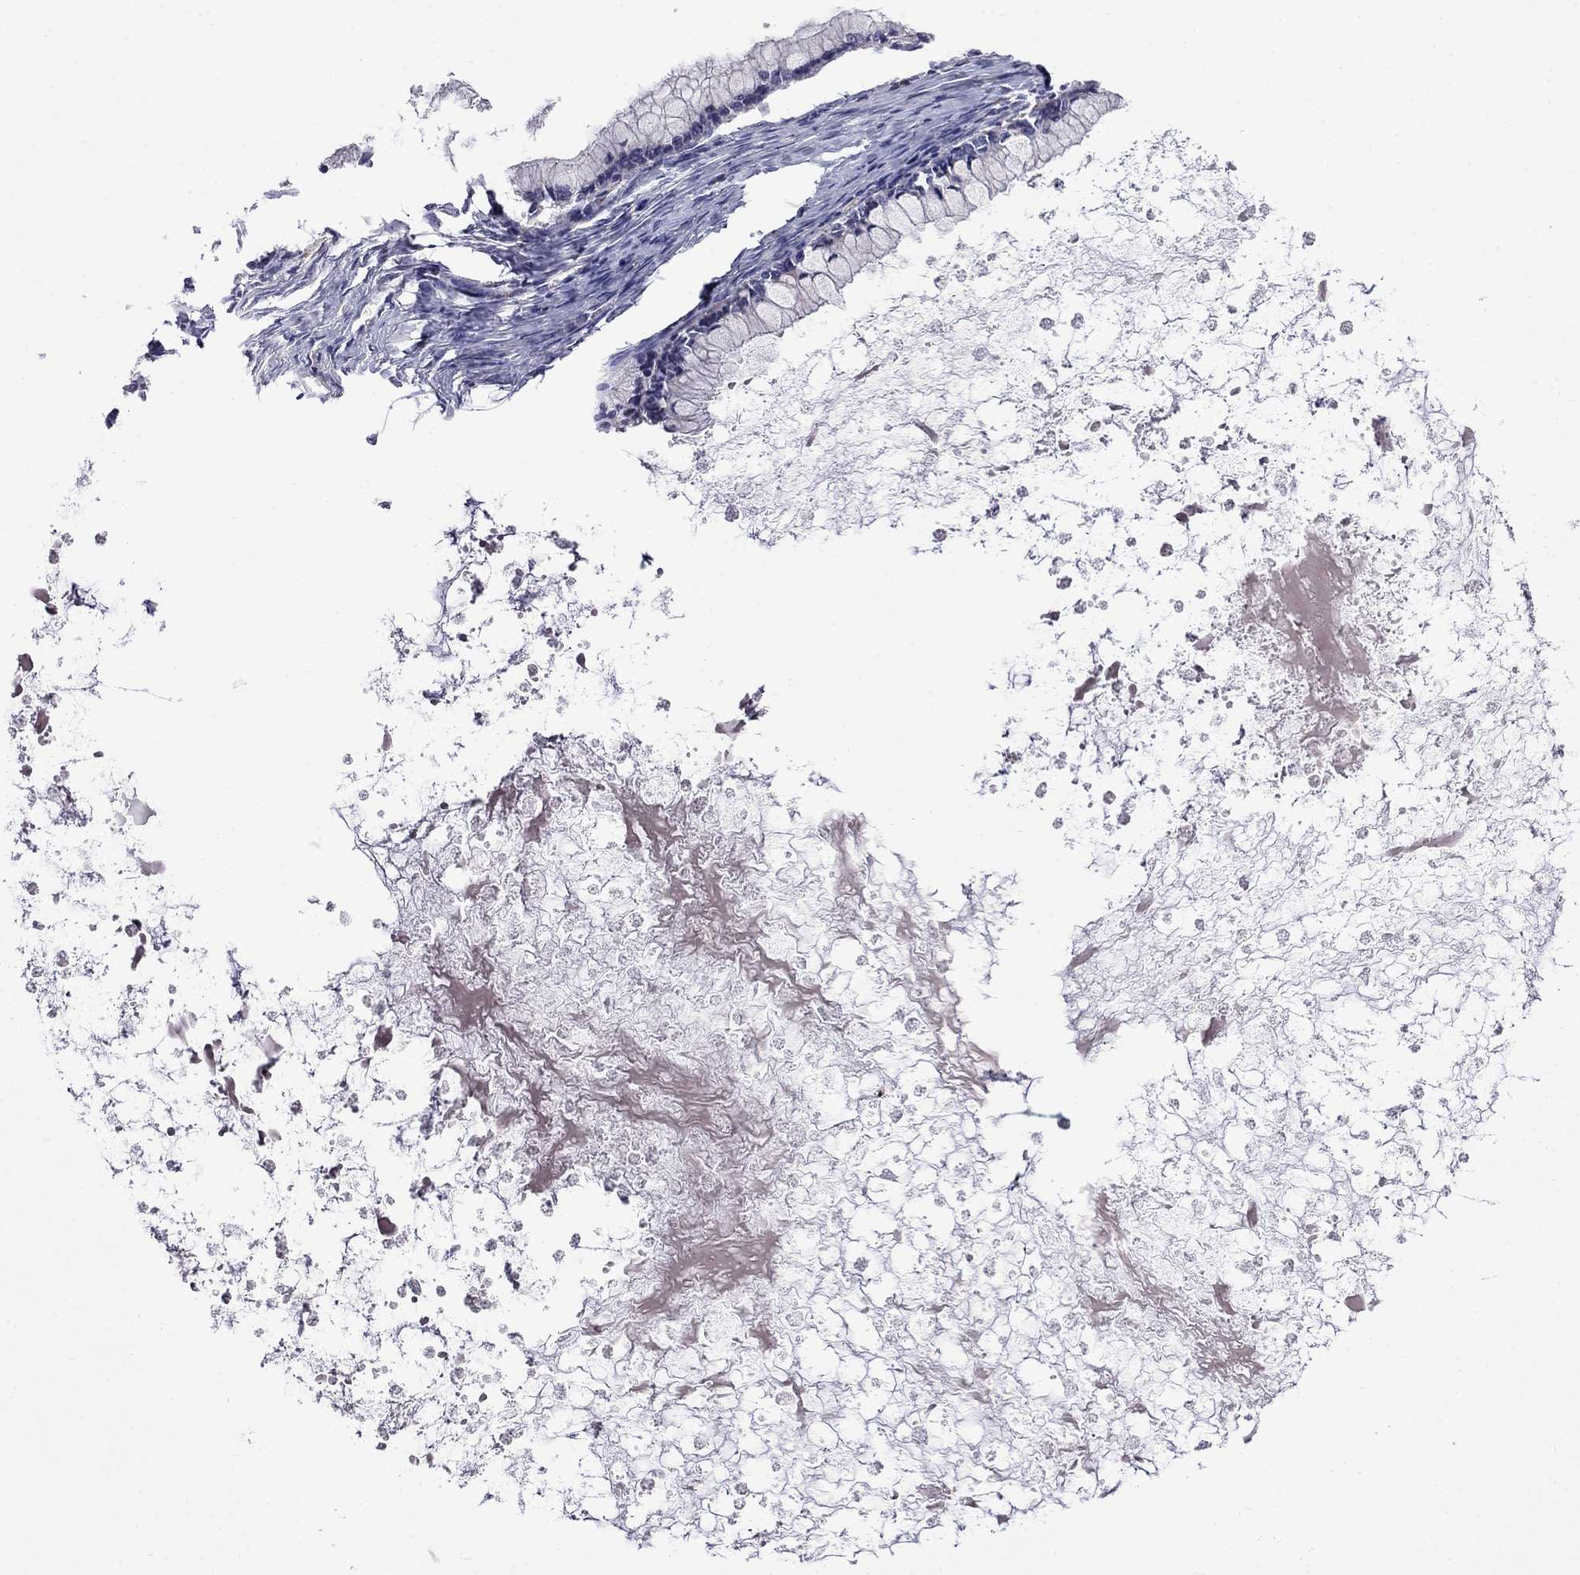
{"staining": {"intensity": "negative", "quantity": "none", "location": "none"}, "tissue": "ovarian cancer", "cell_type": "Tumor cells", "image_type": "cancer", "snomed": [{"axis": "morphology", "description": "Cystadenocarcinoma, mucinous, NOS"}, {"axis": "topography", "description": "Ovary"}], "caption": "IHC of human ovarian mucinous cystadenocarcinoma shows no expression in tumor cells. (Brightfield microscopy of DAB (3,3'-diaminobenzidine) immunohistochemistry (IHC) at high magnification).", "gene": "STAR", "patient": {"sex": "female", "age": 67}}